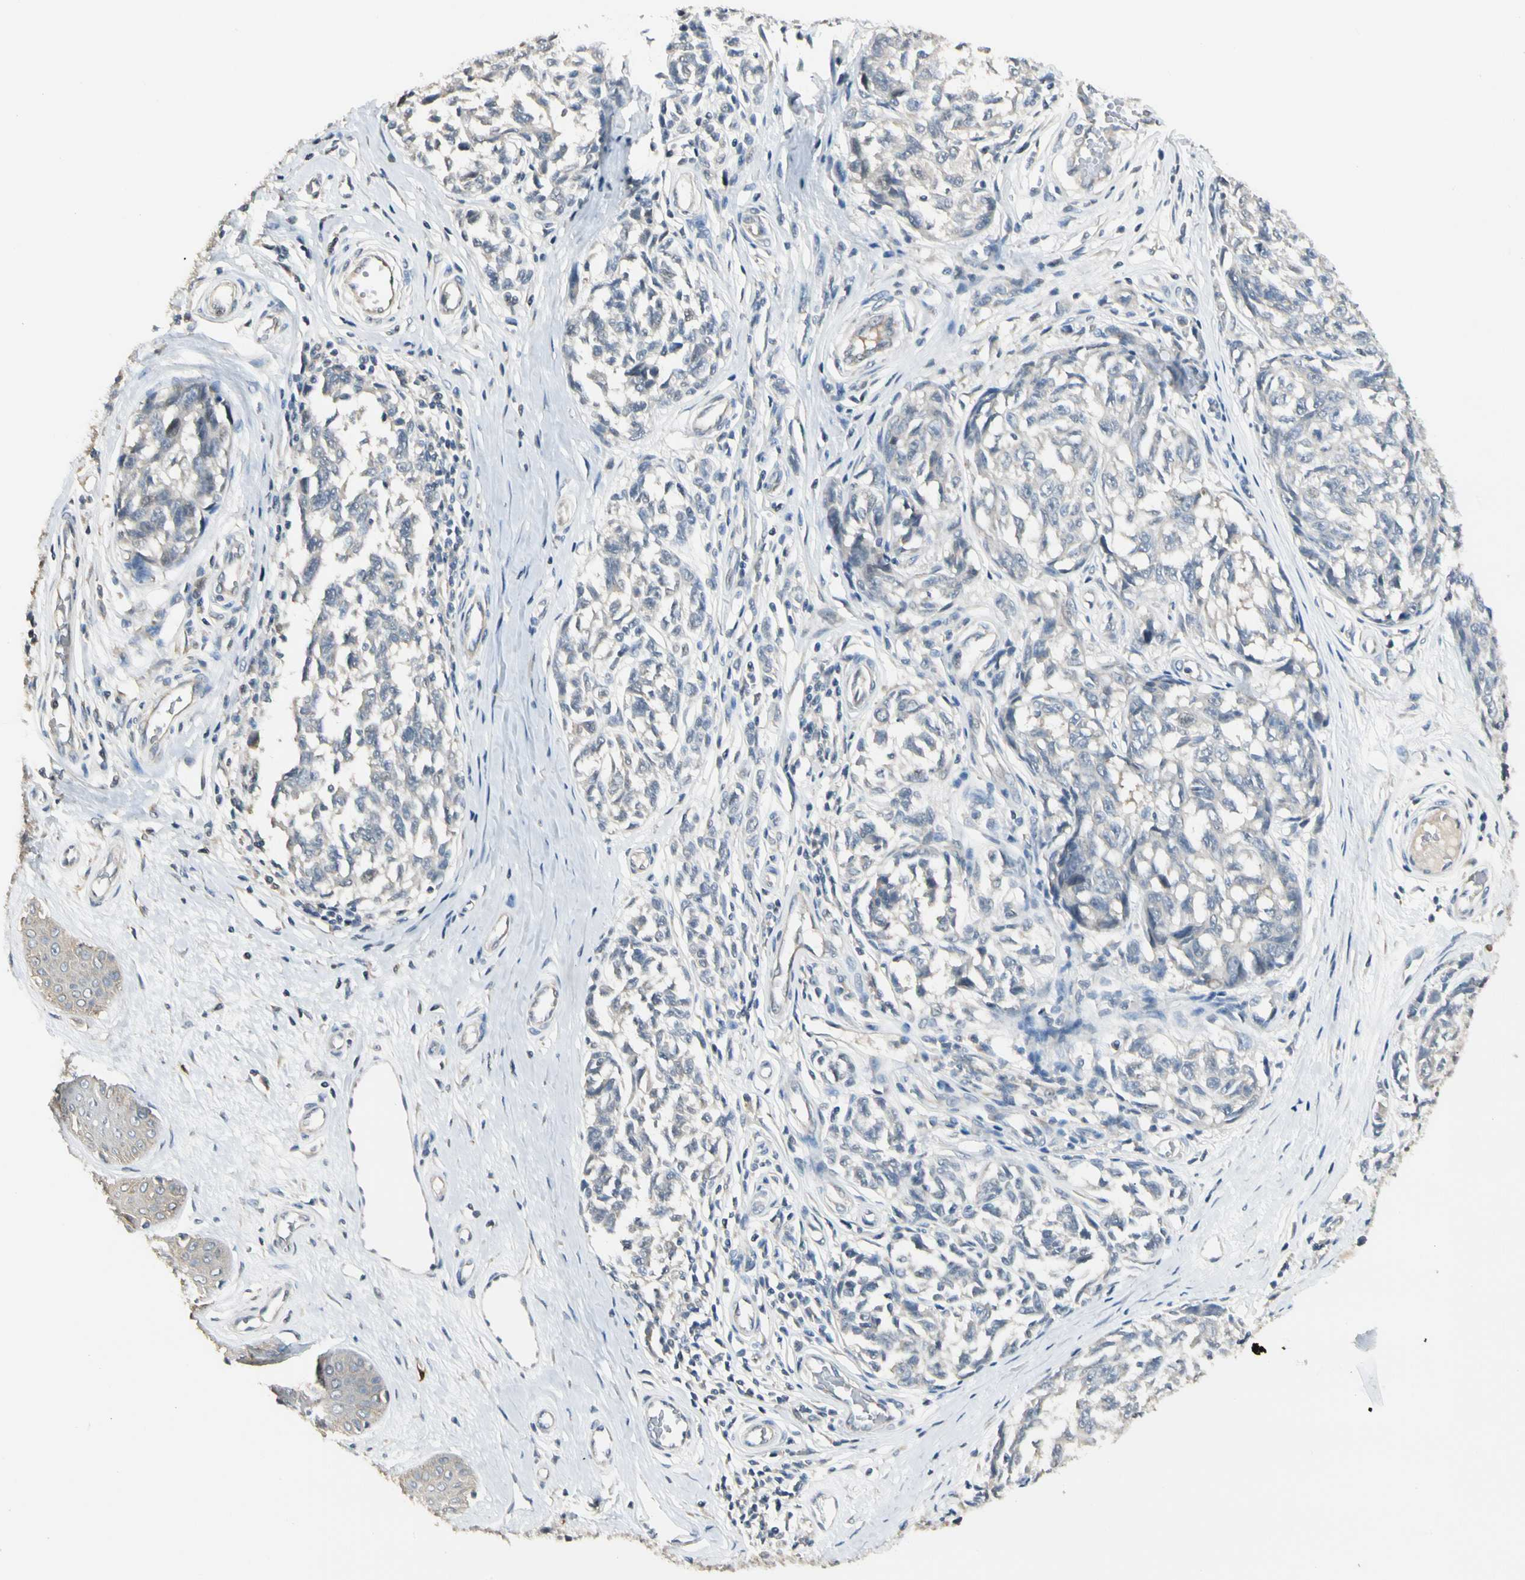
{"staining": {"intensity": "negative", "quantity": "none", "location": "none"}, "tissue": "melanoma", "cell_type": "Tumor cells", "image_type": "cancer", "snomed": [{"axis": "morphology", "description": "Malignant melanoma, NOS"}, {"axis": "topography", "description": "Skin"}], "caption": "DAB immunohistochemical staining of malignant melanoma demonstrates no significant expression in tumor cells.", "gene": "GNE", "patient": {"sex": "female", "age": 64}}